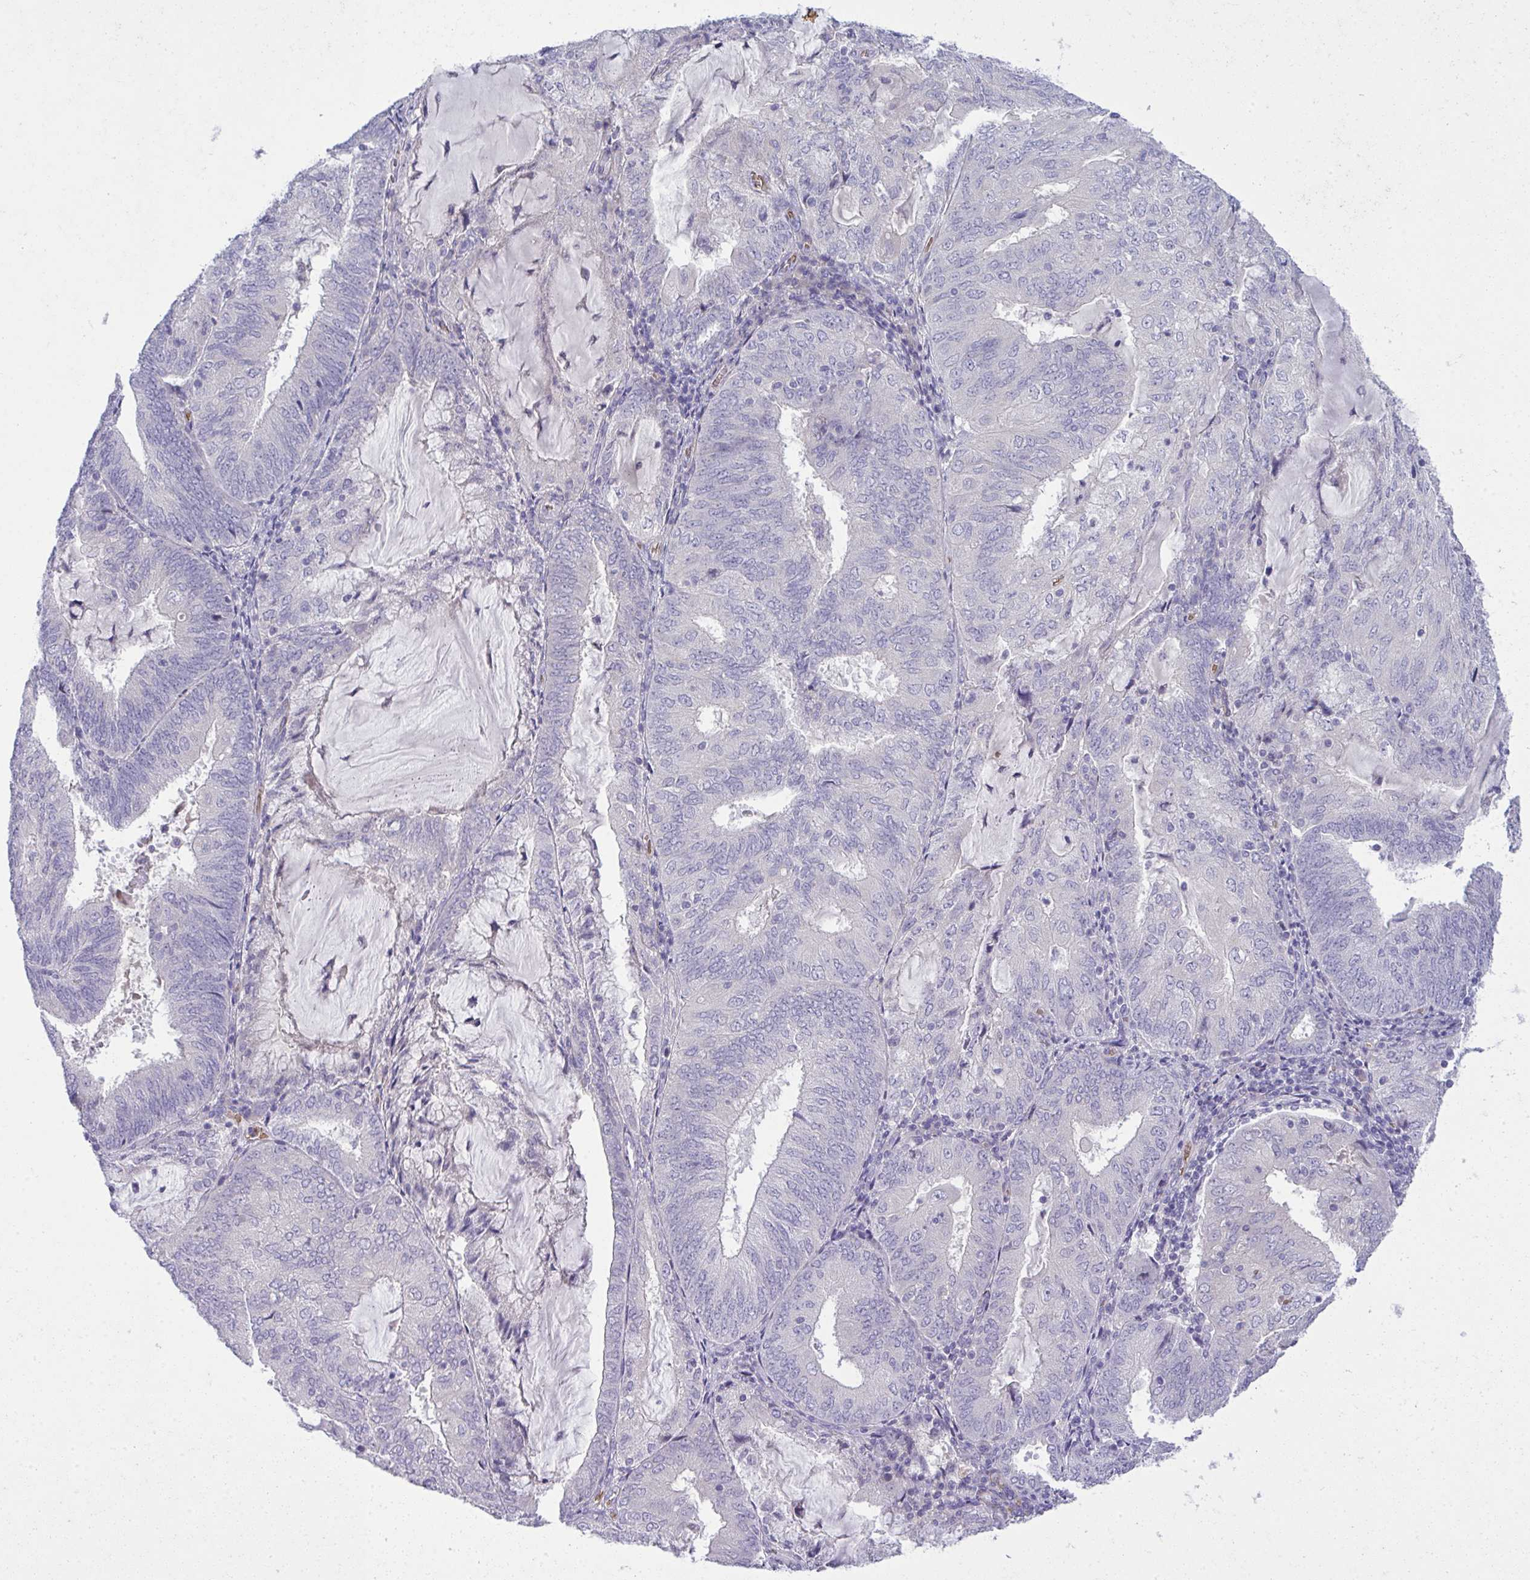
{"staining": {"intensity": "negative", "quantity": "none", "location": "none"}, "tissue": "endometrial cancer", "cell_type": "Tumor cells", "image_type": "cancer", "snomed": [{"axis": "morphology", "description": "Adenocarcinoma, NOS"}, {"axis": "topography", "description": "Endometrium"}], "caption": "This is an immunohistochemistry (IHC) image of human endometrial cancer (adenocarcinoma). There is no staining in tumor cells.", "gene": "SPTB", "patient": {"sex": "female", "age": 81}}